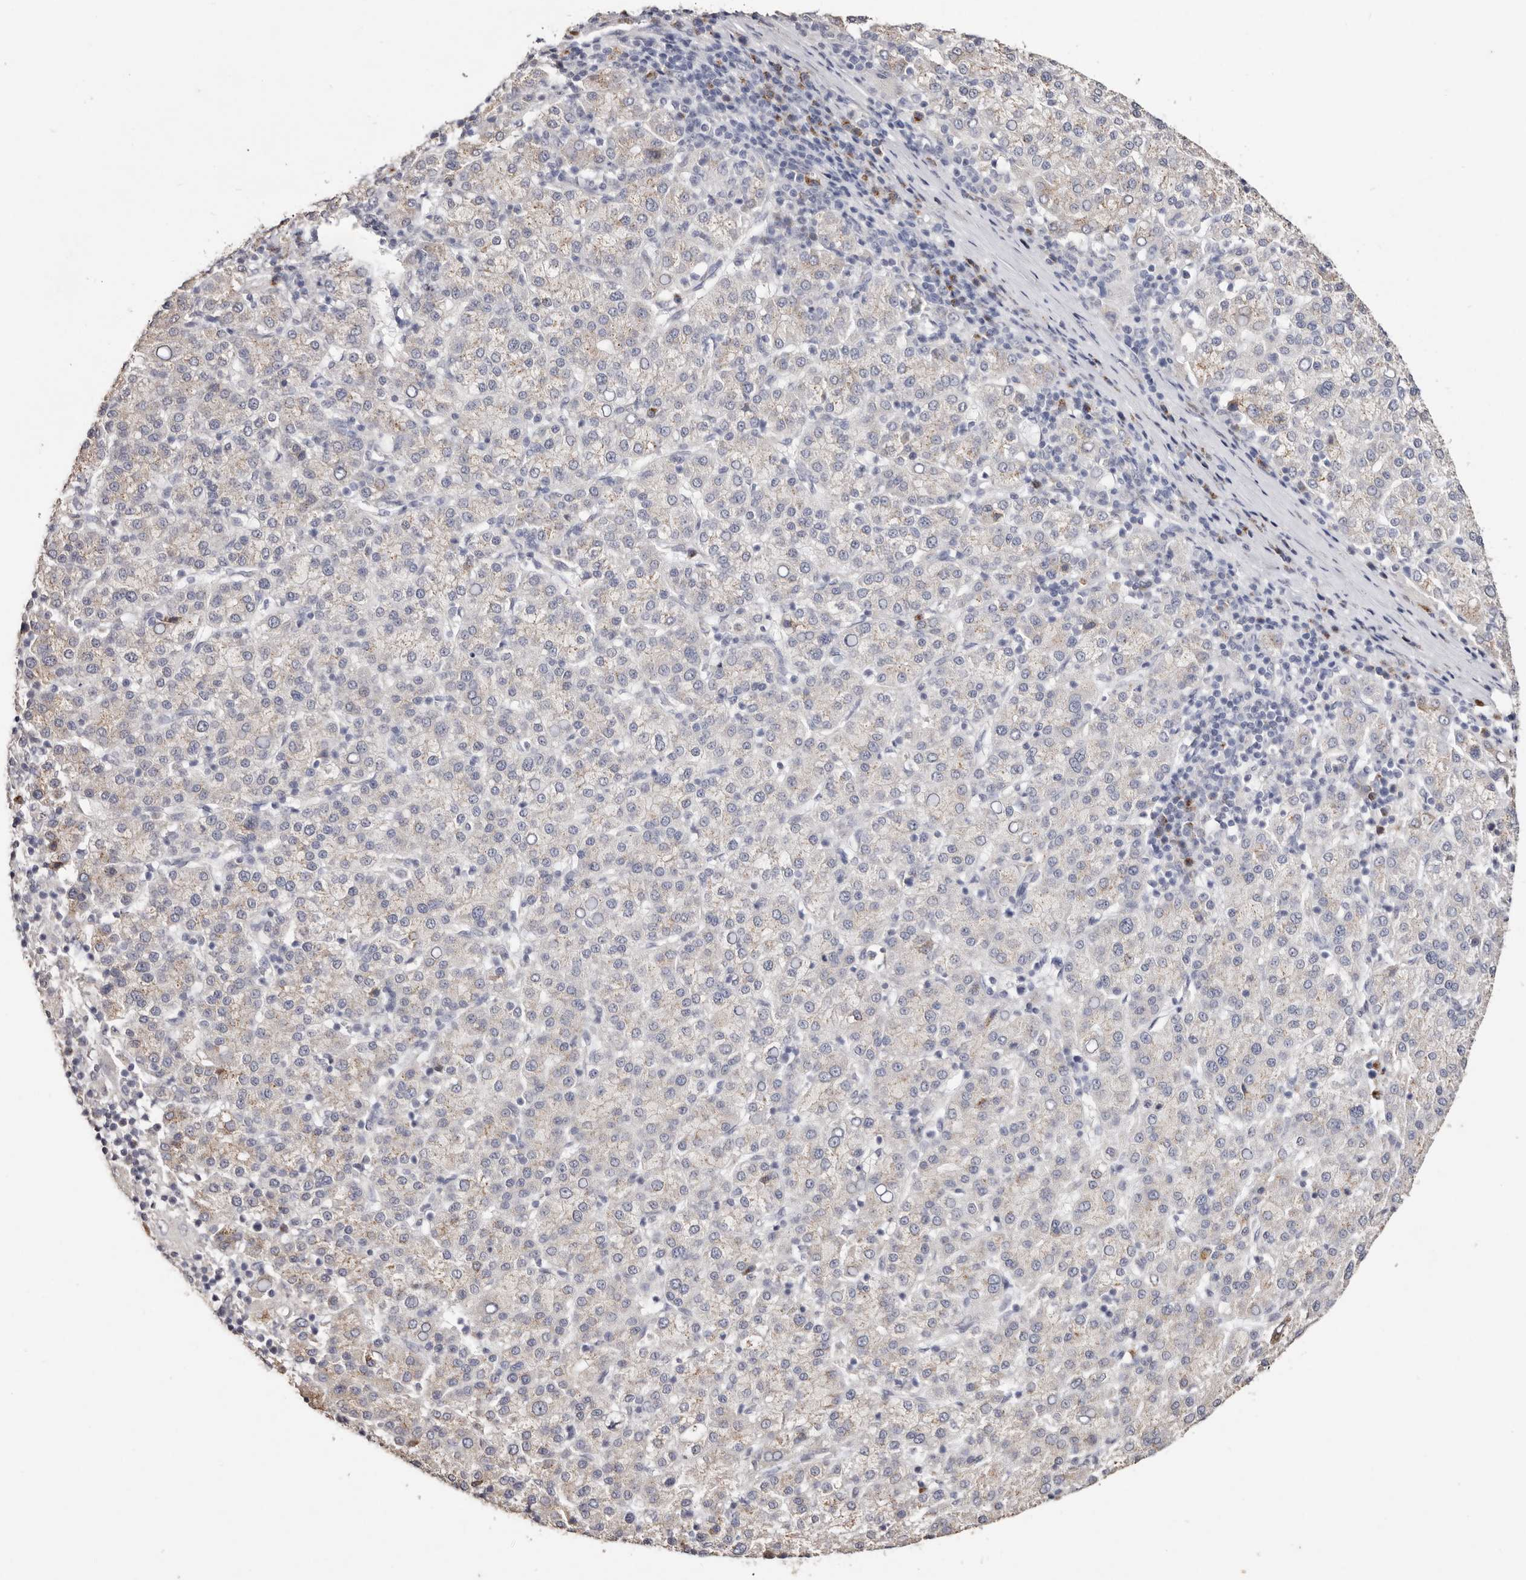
{"staining": {"intensity": "negative", "quantity": "none", "location": "none"}, "tissue": "liver cancer", "cell_type": "Tumor cells", "image_type": "cancer", "snomed": [{"axis": "morphology", "description": "Carcinoma, Hepatocellular, NOS"}, {"axis": "topography", "description": "Liver"}], "caption": "This is an immunohistochemistry (IHC) photomicrograph of liver hepatocellular carcinoma. There is no expression in tumor cells.", "gene": "LGALS7B", "patient": {"sex": "female", "age": 58}}